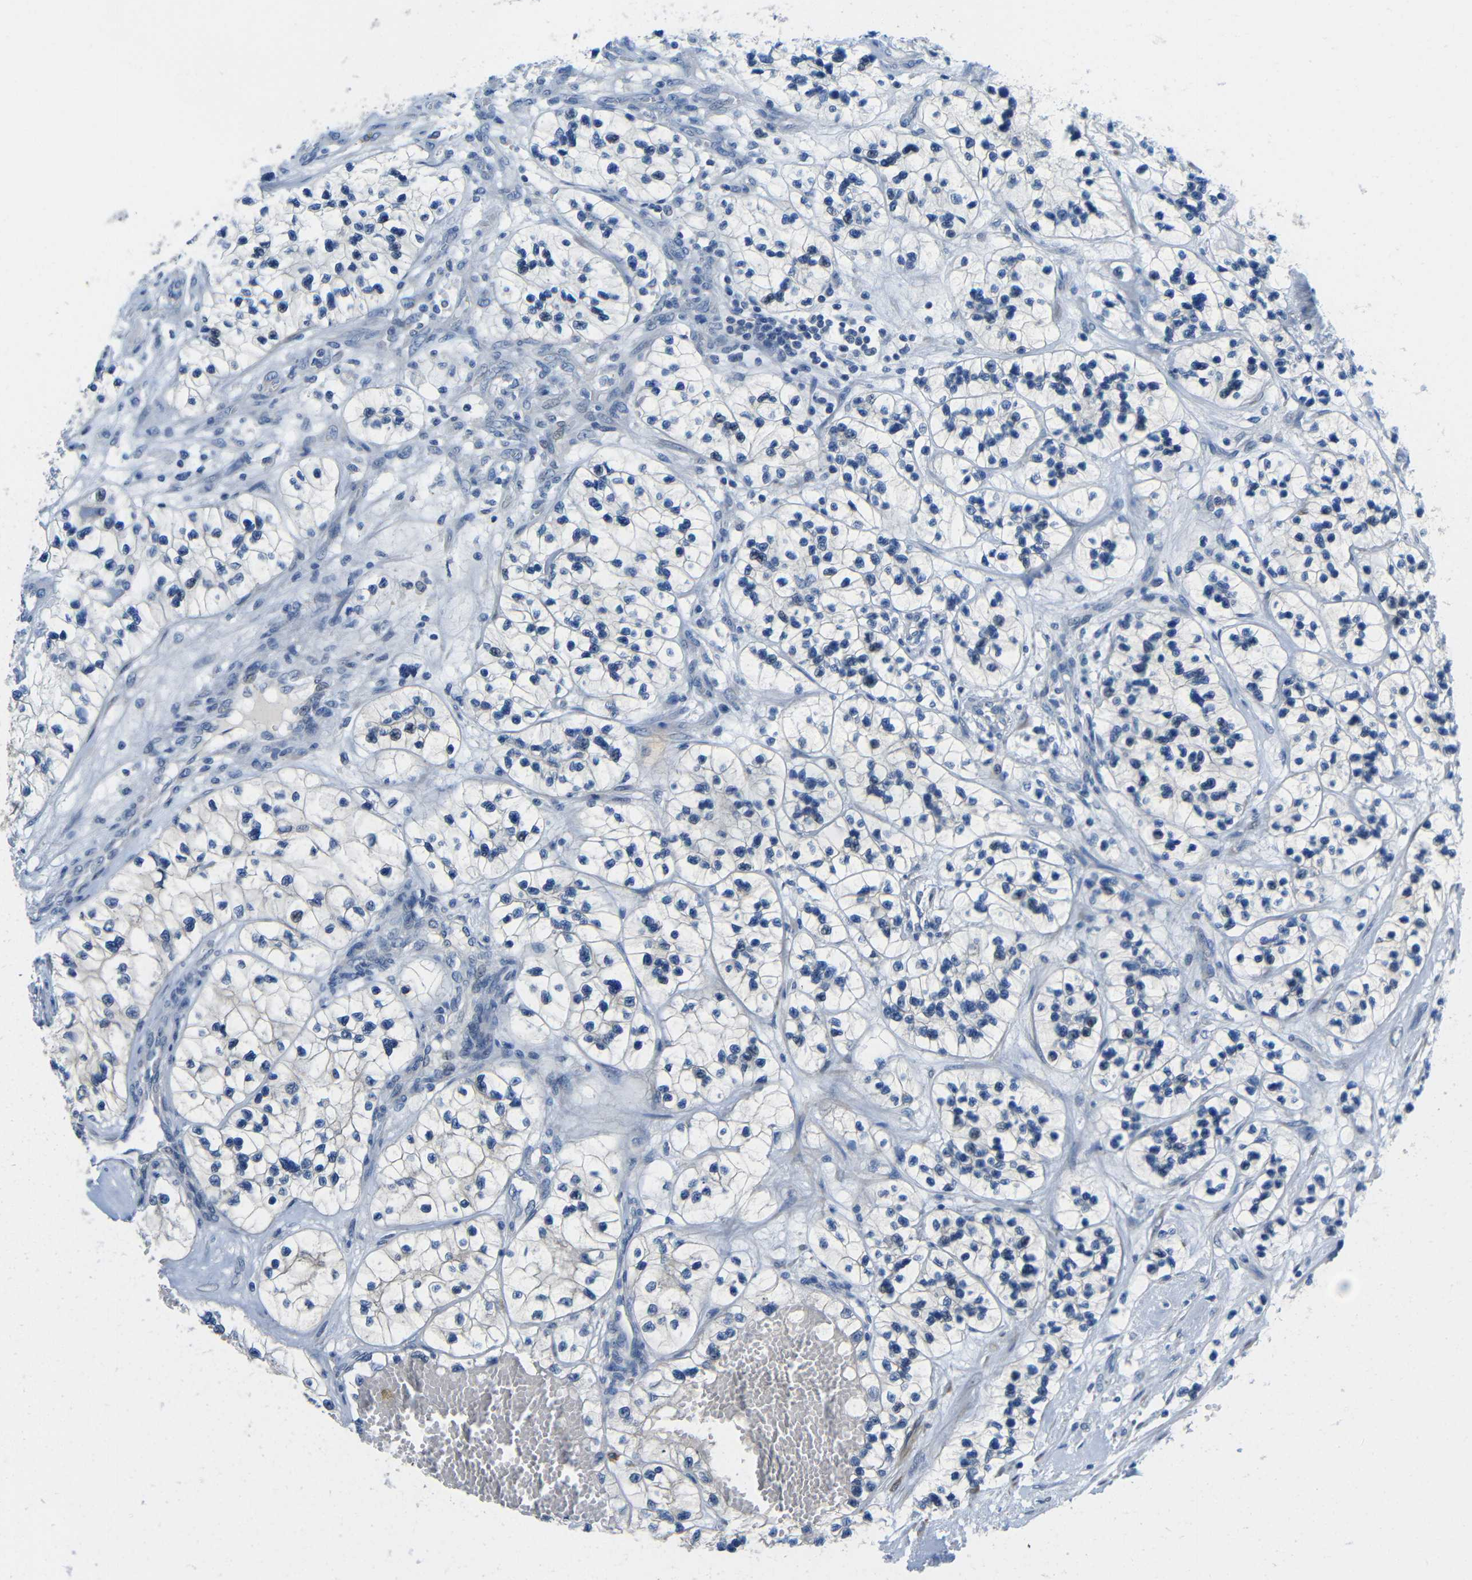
{"staining": {"intensity": "negative", "quantity": "none", "location": "none"}, "tissue": "renal cancer", "cell_type": "Tumor cells", "image_type": "cancer", "snomed": [{"axis": "morphology", "description": "Adenocarcinoma, NOS"}, {"axis": "topography", "description": "Kidney"}], "caption": "IHC image of human renal adenocarcinoma stained for a protein (brown), which shows no staining in tumor cells.", "gene": "NEGR1", "patient": {"sex": "female", "age": 57}}